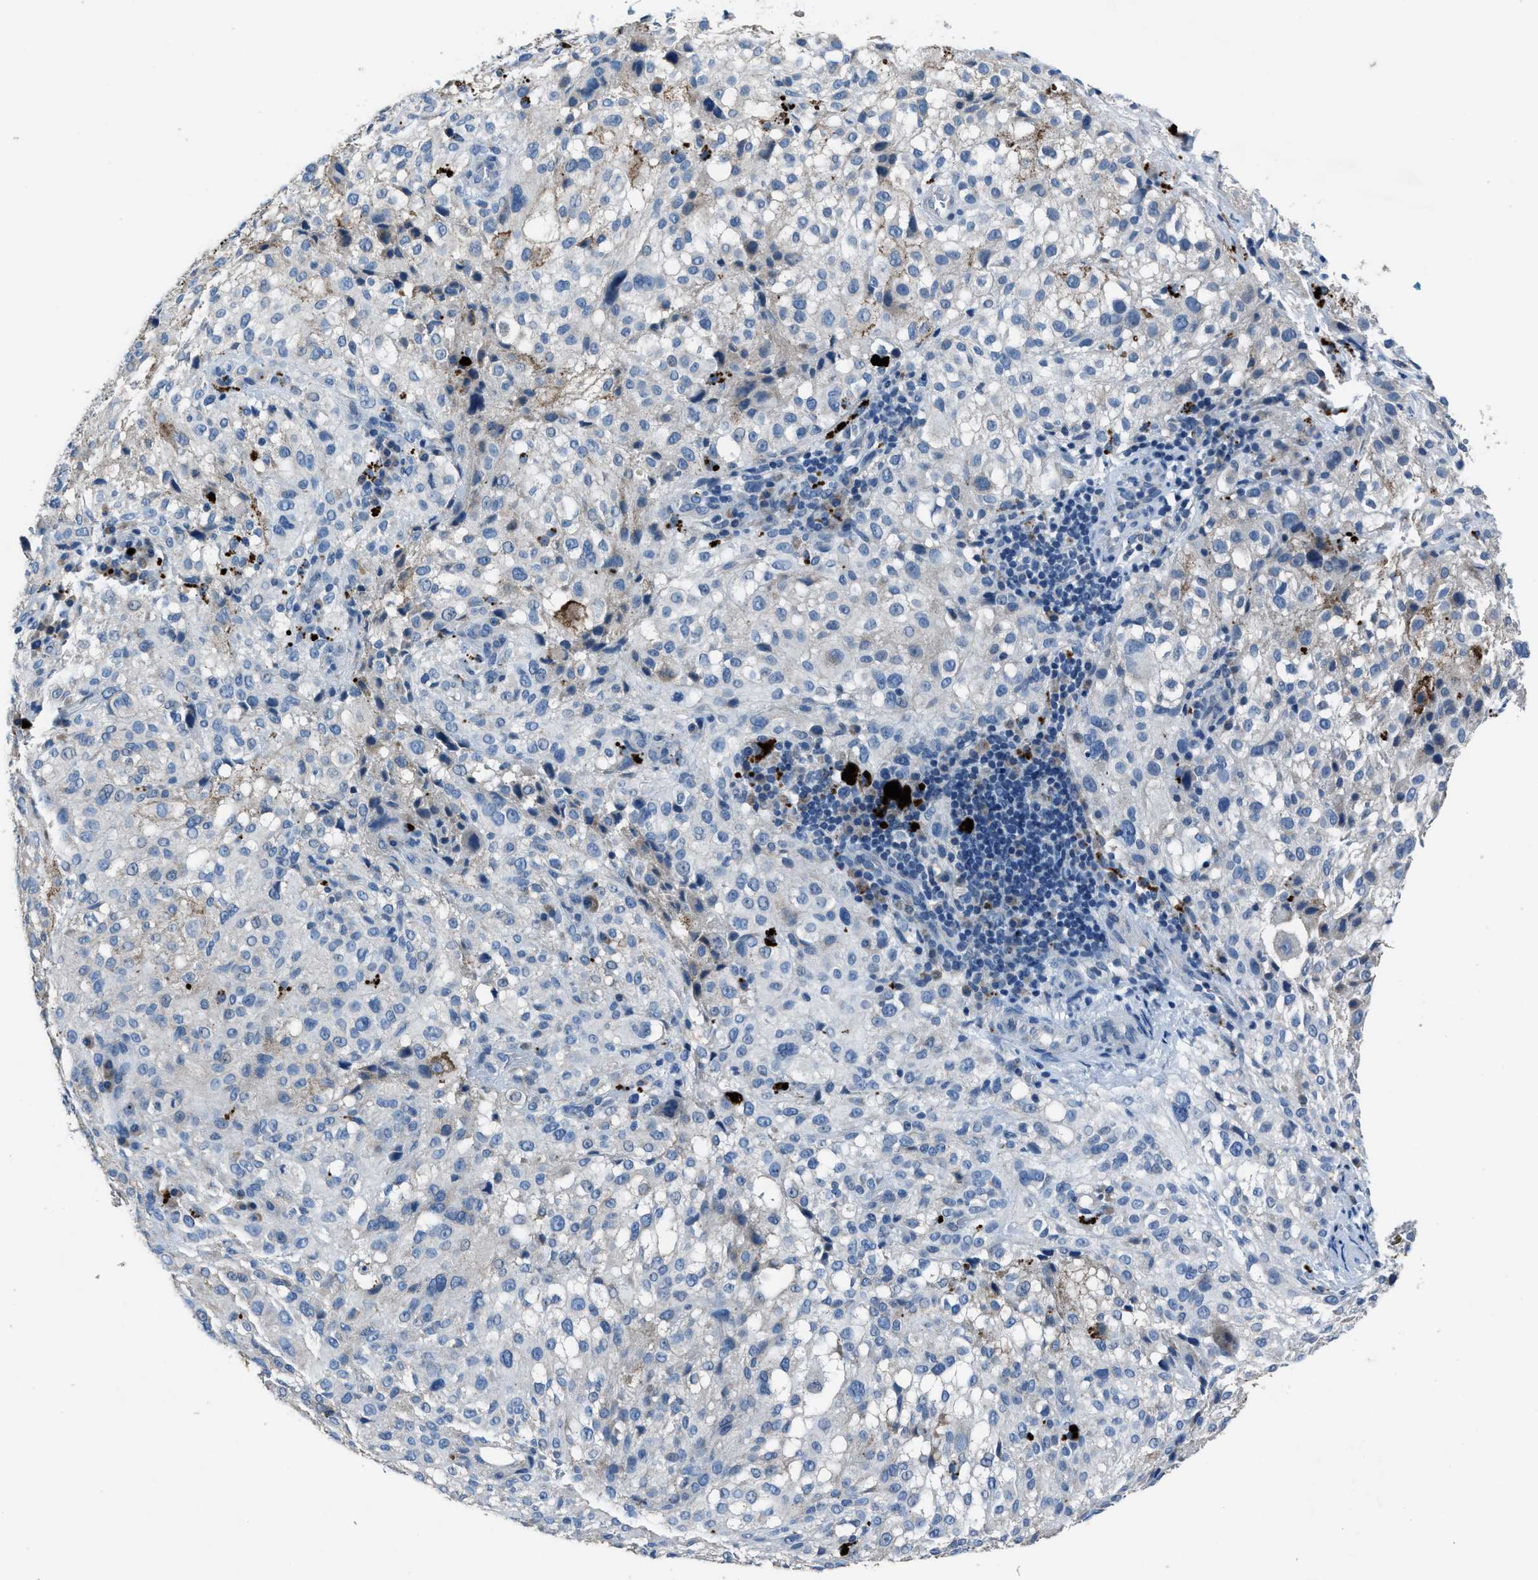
{"staining": {"intensity": "negative", "quantity": "none", "location": "none"}, "tissue": "melanoma", "cell_type": "Tumor cells", "image_type": "cancer", "snomed": [{"axis": "morphology", "description": "Necrosis, NOS"}, {"axis": "morphology", "description": "Malignant melanoma, NOS"}, {"axis": "topography", "description": "Skin"}], "caption": "This image is of malignant melanoma stained with IHC to label a protein in brown with the nuclei are counter-stained blue. There is no positivity in tumor cells.", "gene": "ADAM2", "patient": {"sex": "female", "age": 87}}